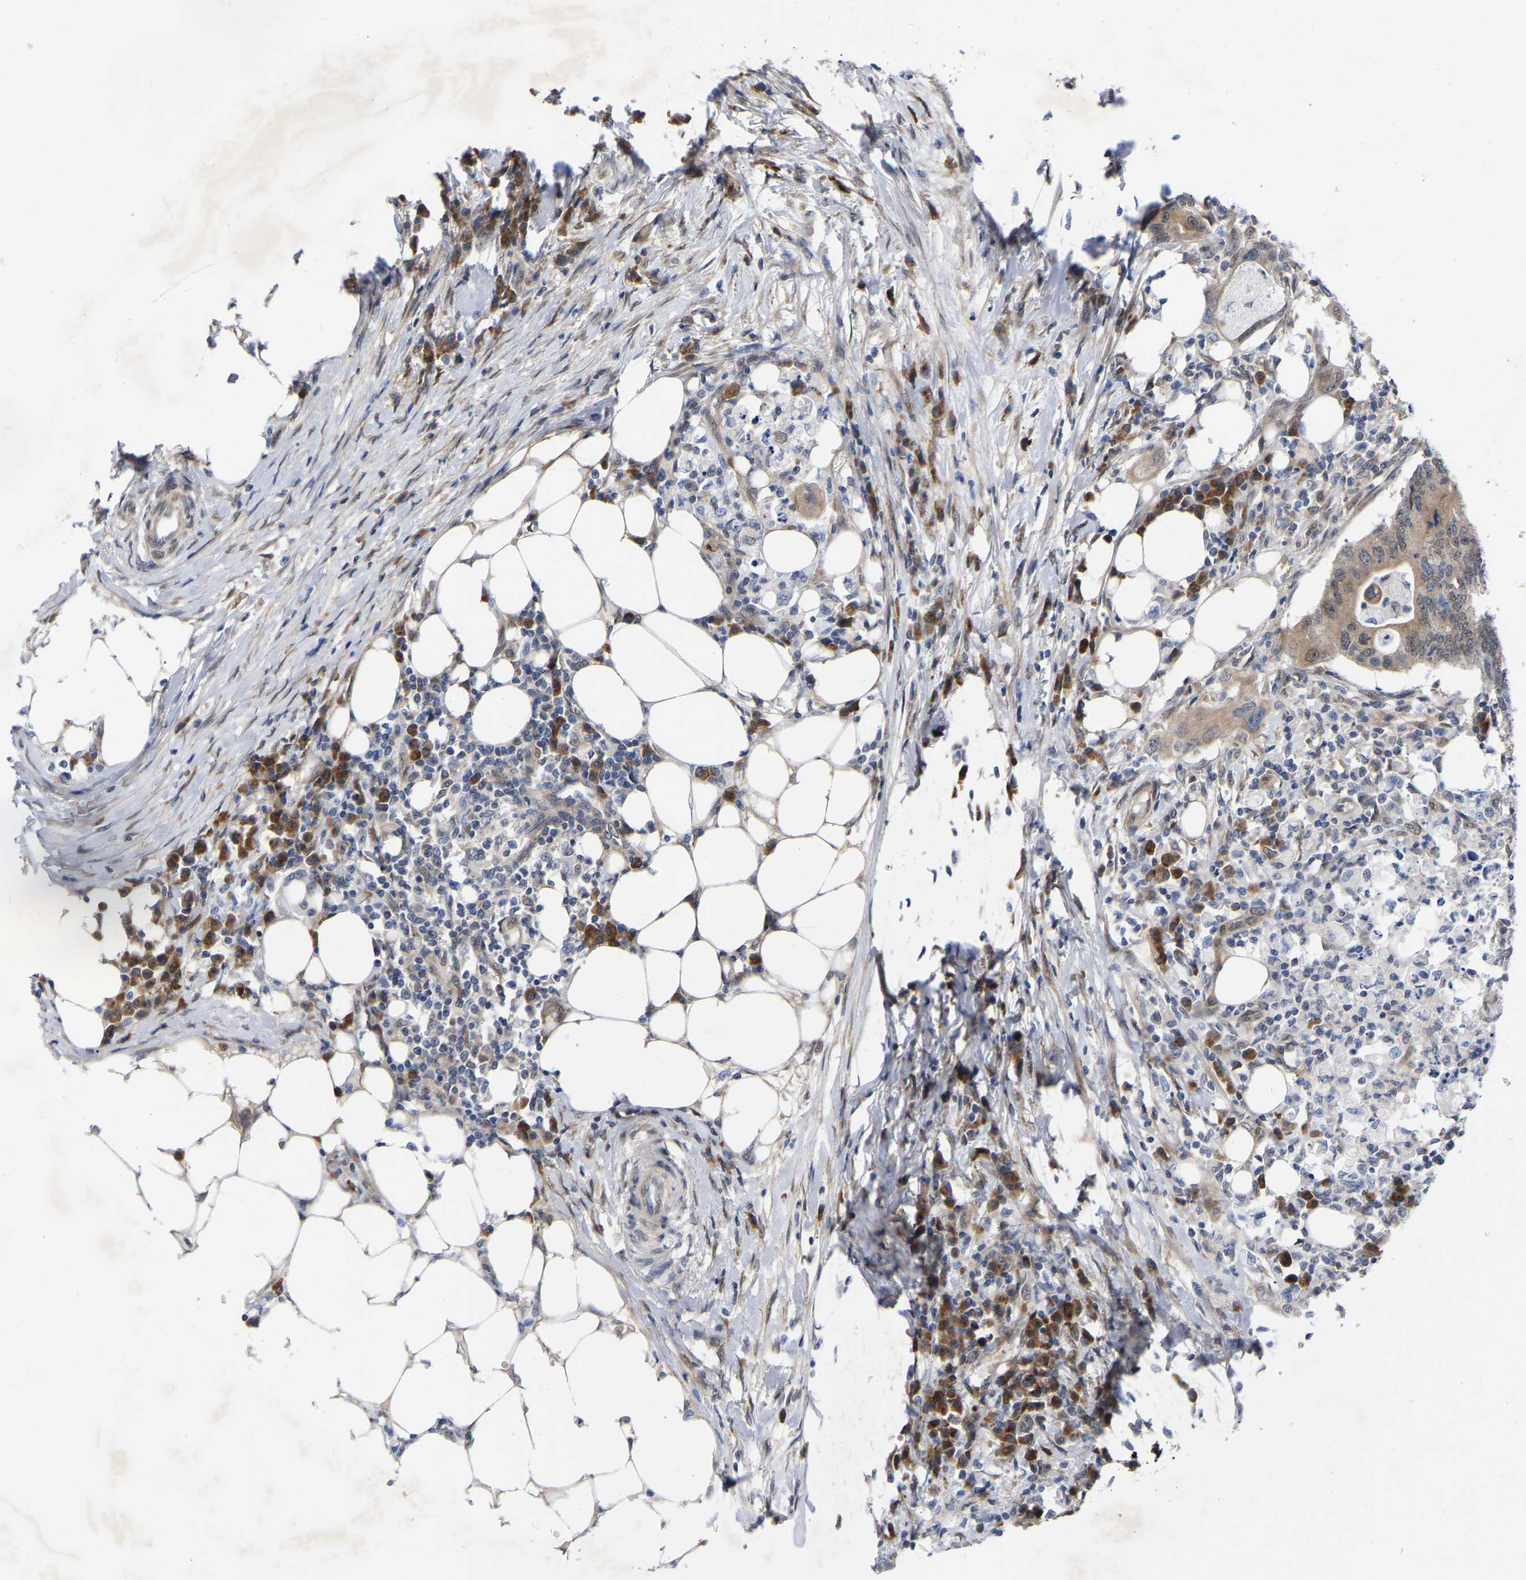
{"staining": {"intensity": "moderate", "quantity": ">75%", "location": "cytoplasmic/membranous"}, "tissue": "colorectal cancer", "cell_type": "Tumor cells", "image_type": "cancer", "snomed": [{"axis": "morphology", "description": "Adenocarcinoma, NOS"}, {"axis": "topography", "description": "Colon"}], "caption": "Tumor cells show medium levels of moderate cytoplasmic/membranous expression in about >75% of cells in colorectal cancer (adenocarcinoma). (brown staining indicates protein expression, while blue staining denotes nuclei).", "gene": "UBE4B", "patient": {"sex": "male", "age": 71}}